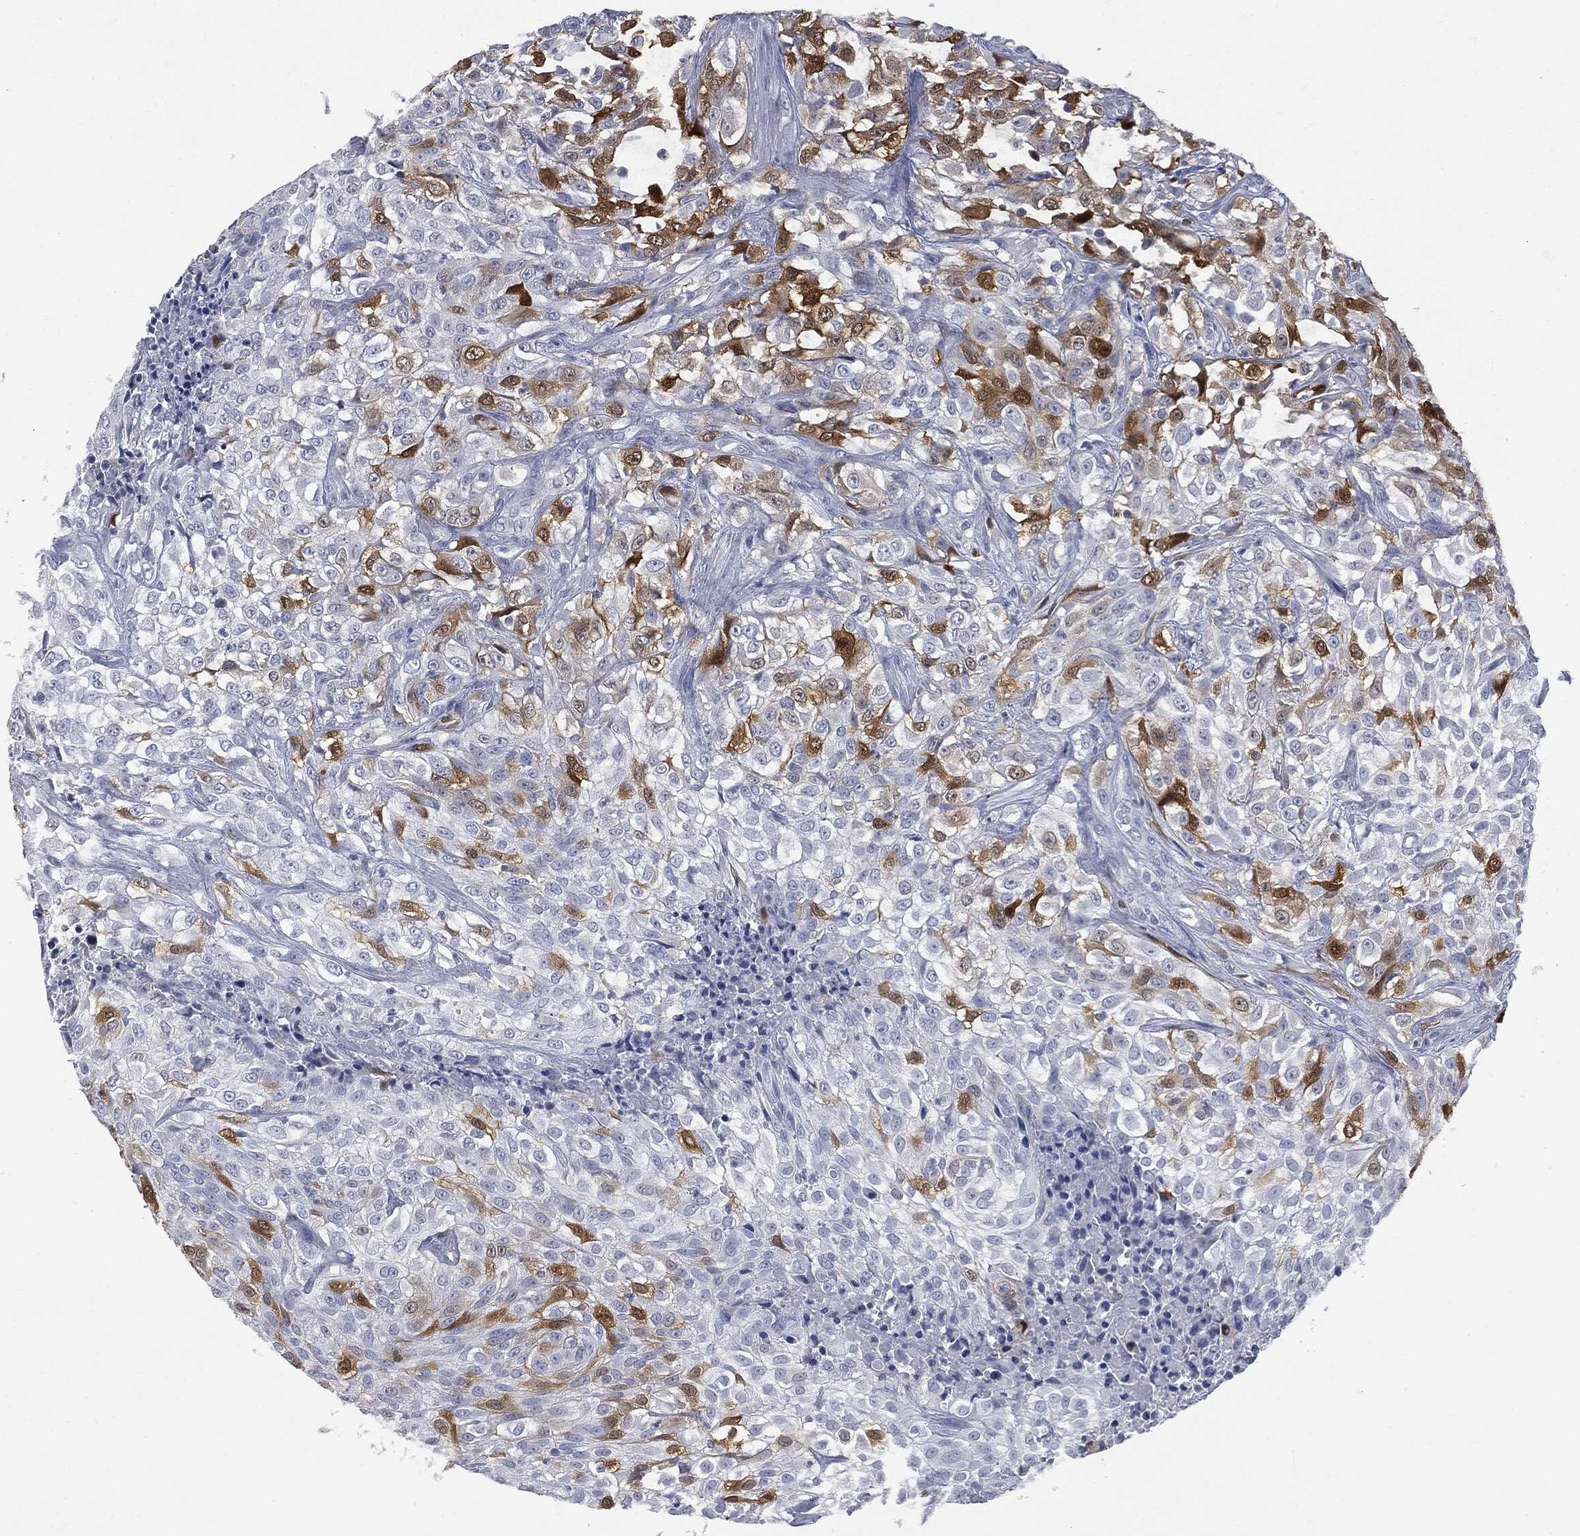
{"staining": {"intensity": "strong", "quantity": "<25%", "location": "cytoplasmic/membranous"}, "tissue": "urothelial cancer", "cell_type": "Tumor cells", "image_type": "cancer", "snomed": [{"axis": "morphology", "description": "Urothelial carcinoma, High grade"}, {"axis": "topography", "description": "Urinary bladder"}], "caption": "Immunohistochemistry (DAB (3,3'-diaminobenzidine)) staining of urothelial carcinoma (high-grade) exhibits strong cytoplasmic/membranous protein staining in about <25% of tumor cells. The staining is performed using DAB brown chromogen to label protein expression. The nuclei are counter-stained blue using hematoxylin.", "gene": "UBE2C", "patient": {"sex": "male", "age": 56}}